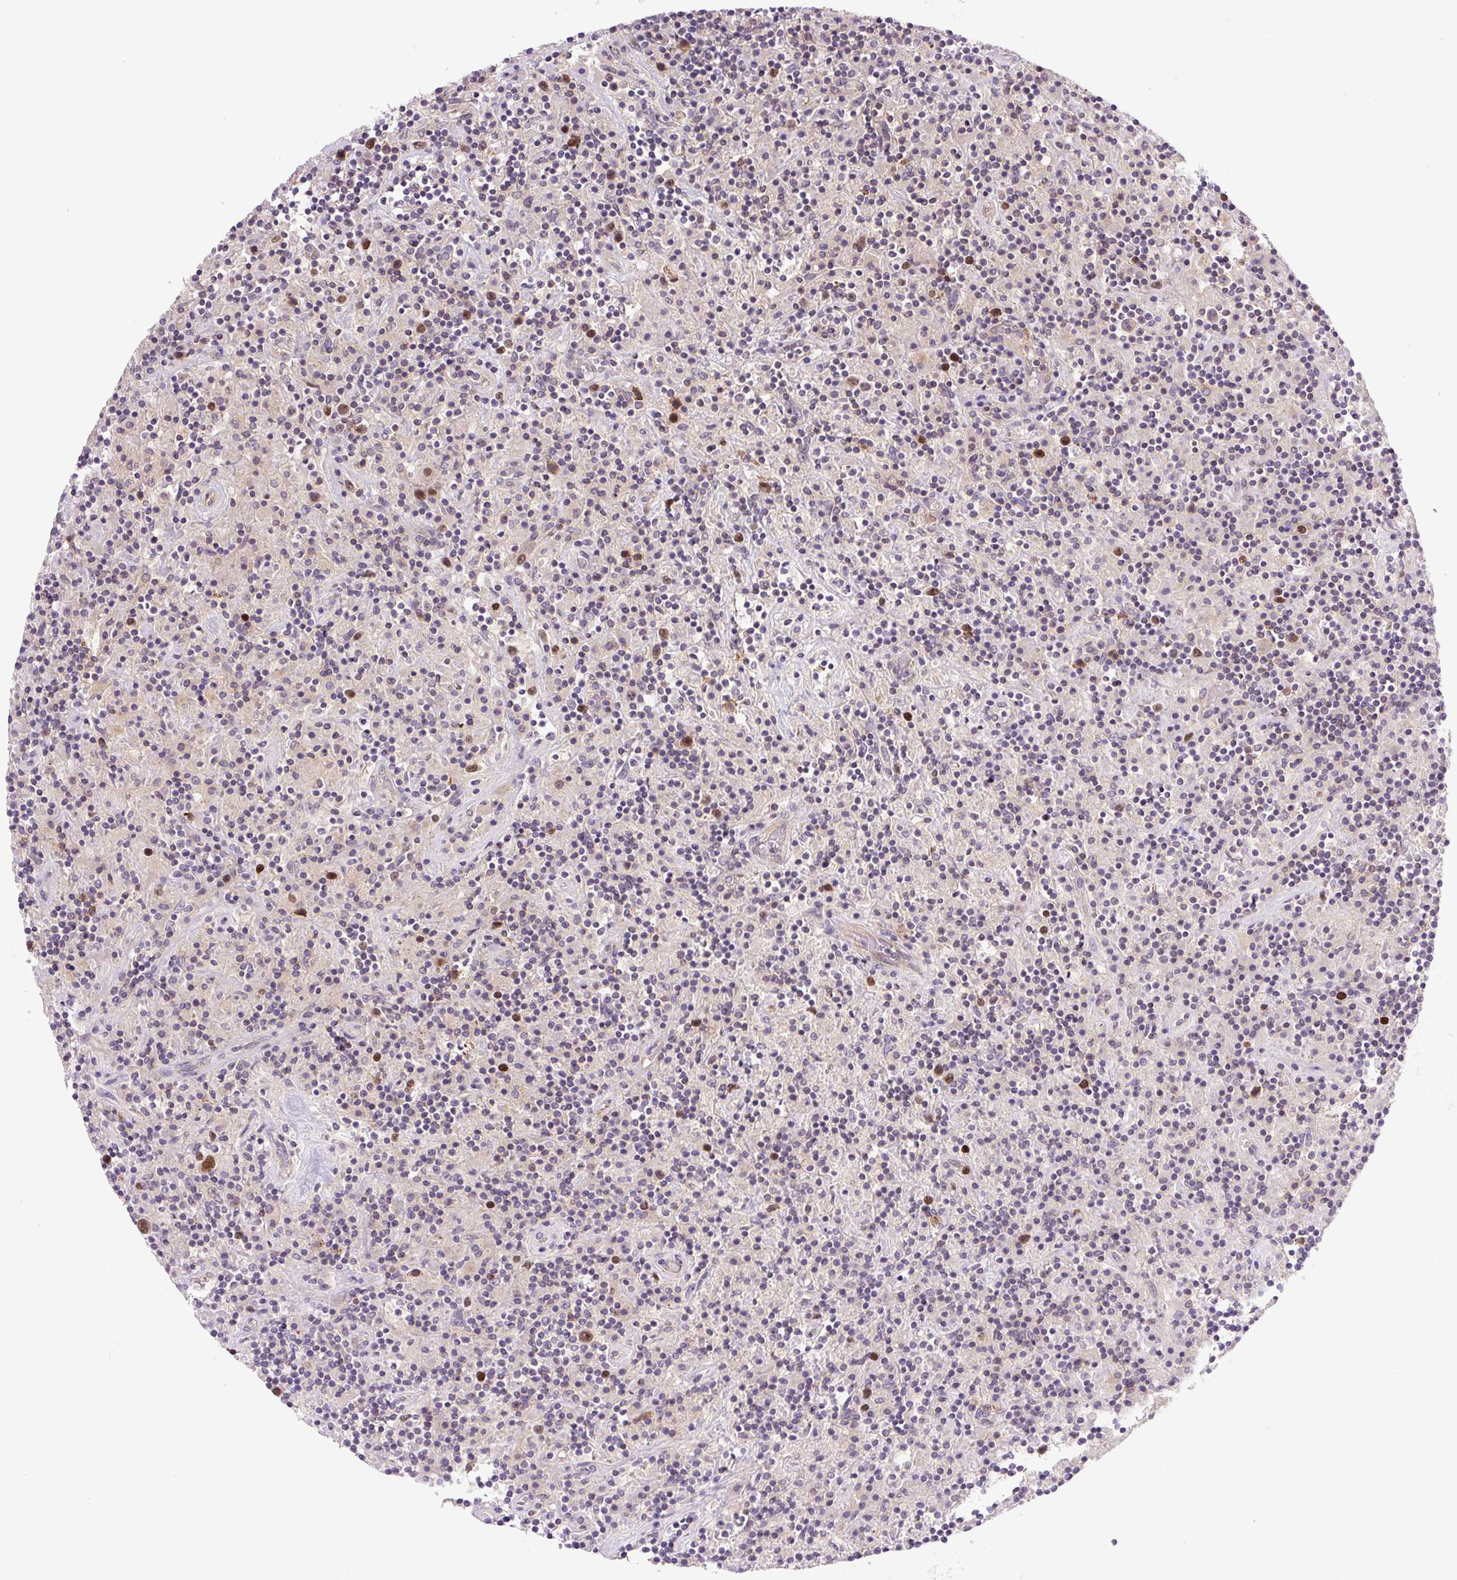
{"staining": {"intensity": "moderate", "quantity": ">75%", "location": "nuclear"}, "tissue": "lymphoma", "cell_type": "Tumor cells", "image_type": "cancer", "snomed": [{"axis": "morphology", "description": "Hodgkin's disease, NOS"}, {"axis": "topography", "description": "Lymph node"}], "caption": "Protein expression analysis of lymphoma shows moderate nuclear staining in approximately >75% of tumor cells.", "gene": "KIFC1", "patient": {"sex": "male", "age": 70}}